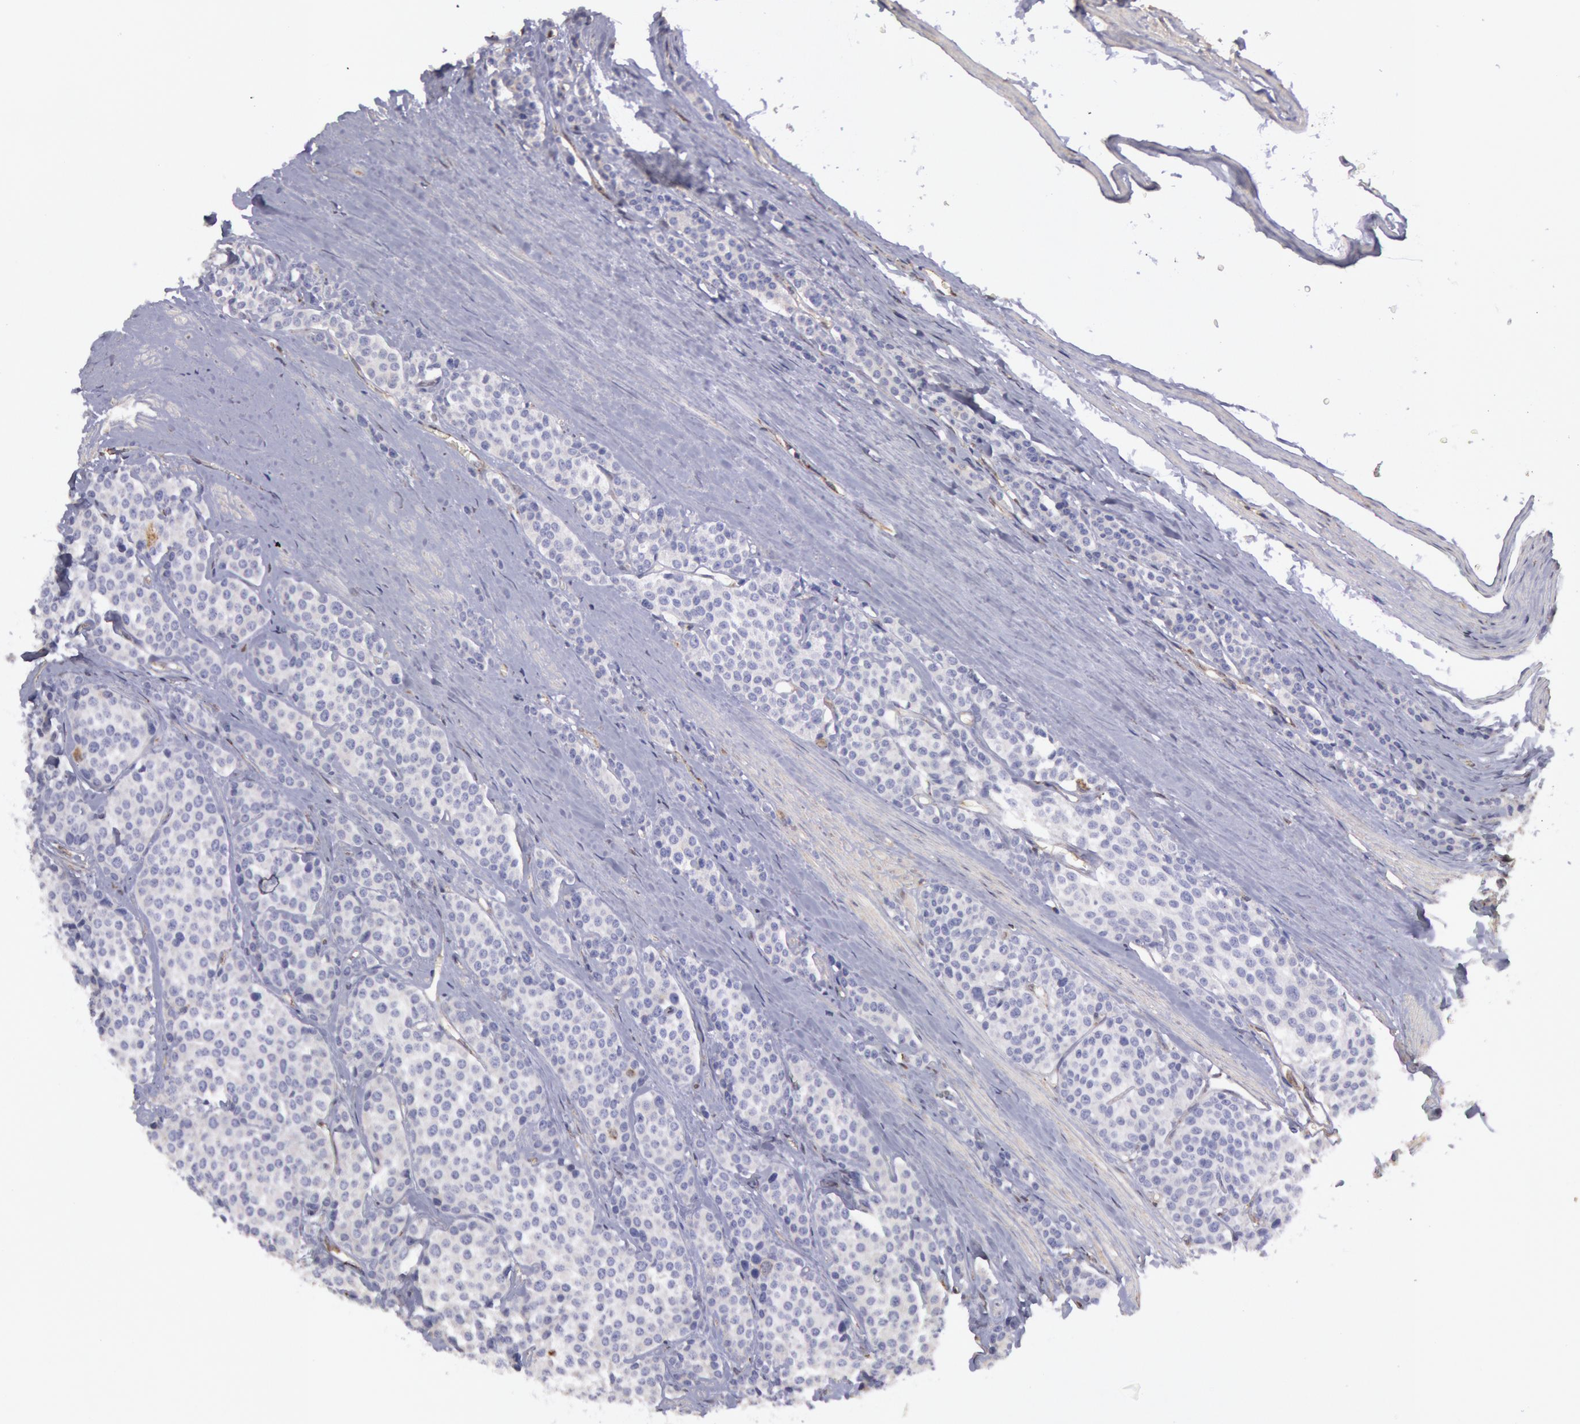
{"staining": {"intensity": "negative", "quantity": "none", "location": "none"}, "tissue": "carcinoid", "cell_type": "Tumor cells", "image_type": "cancer", "snomed": [{"axis": "morphology", "description": "Carcinoid, malignant, NOS"}, {"axis": "topography", "description": "Small intestine"}], "caption": "Malignant carcinoid was stained to show a protein in brown. There is no significant expression in tumor cells.", "gene": "MPST", "patient": {"sex": "male", "age": 60}}